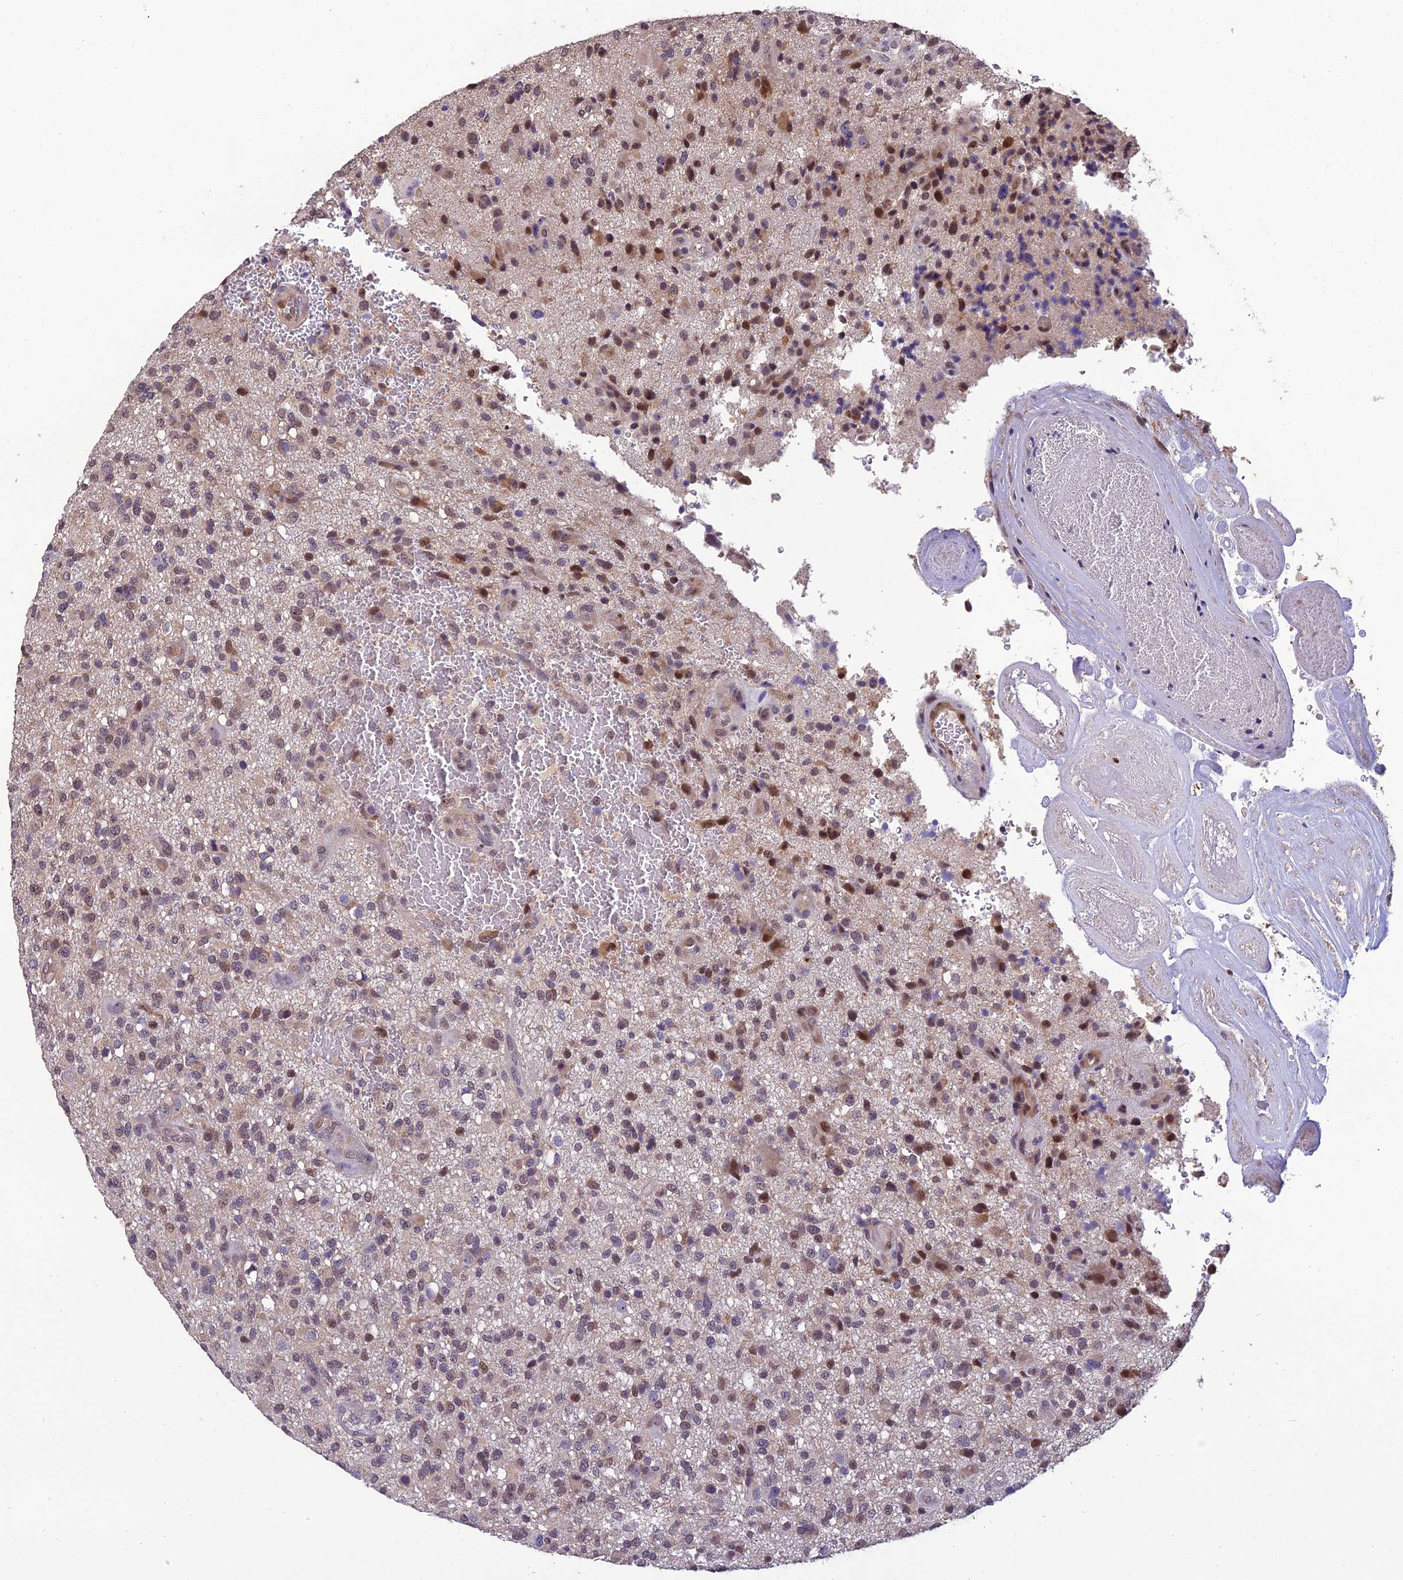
{"staining": {"intensity": "moderate", "quantity": "<25%", "location": "nuclear"}, "tissue": "glioma", "cell_type": "Tumor cells", "image_type": "cancer", "snomed": [{"axis": "morphology", "description": "Glioma, malignant, High grade"}, {"axis": "topography", "description": "Brain"}], "caption": "The immunohistochemical stain highlights moderate nuclear positivity in tumor cells of glioma tissue.", "gene": "GRWD1", "patient": {"sex": "male", "age": 47}}